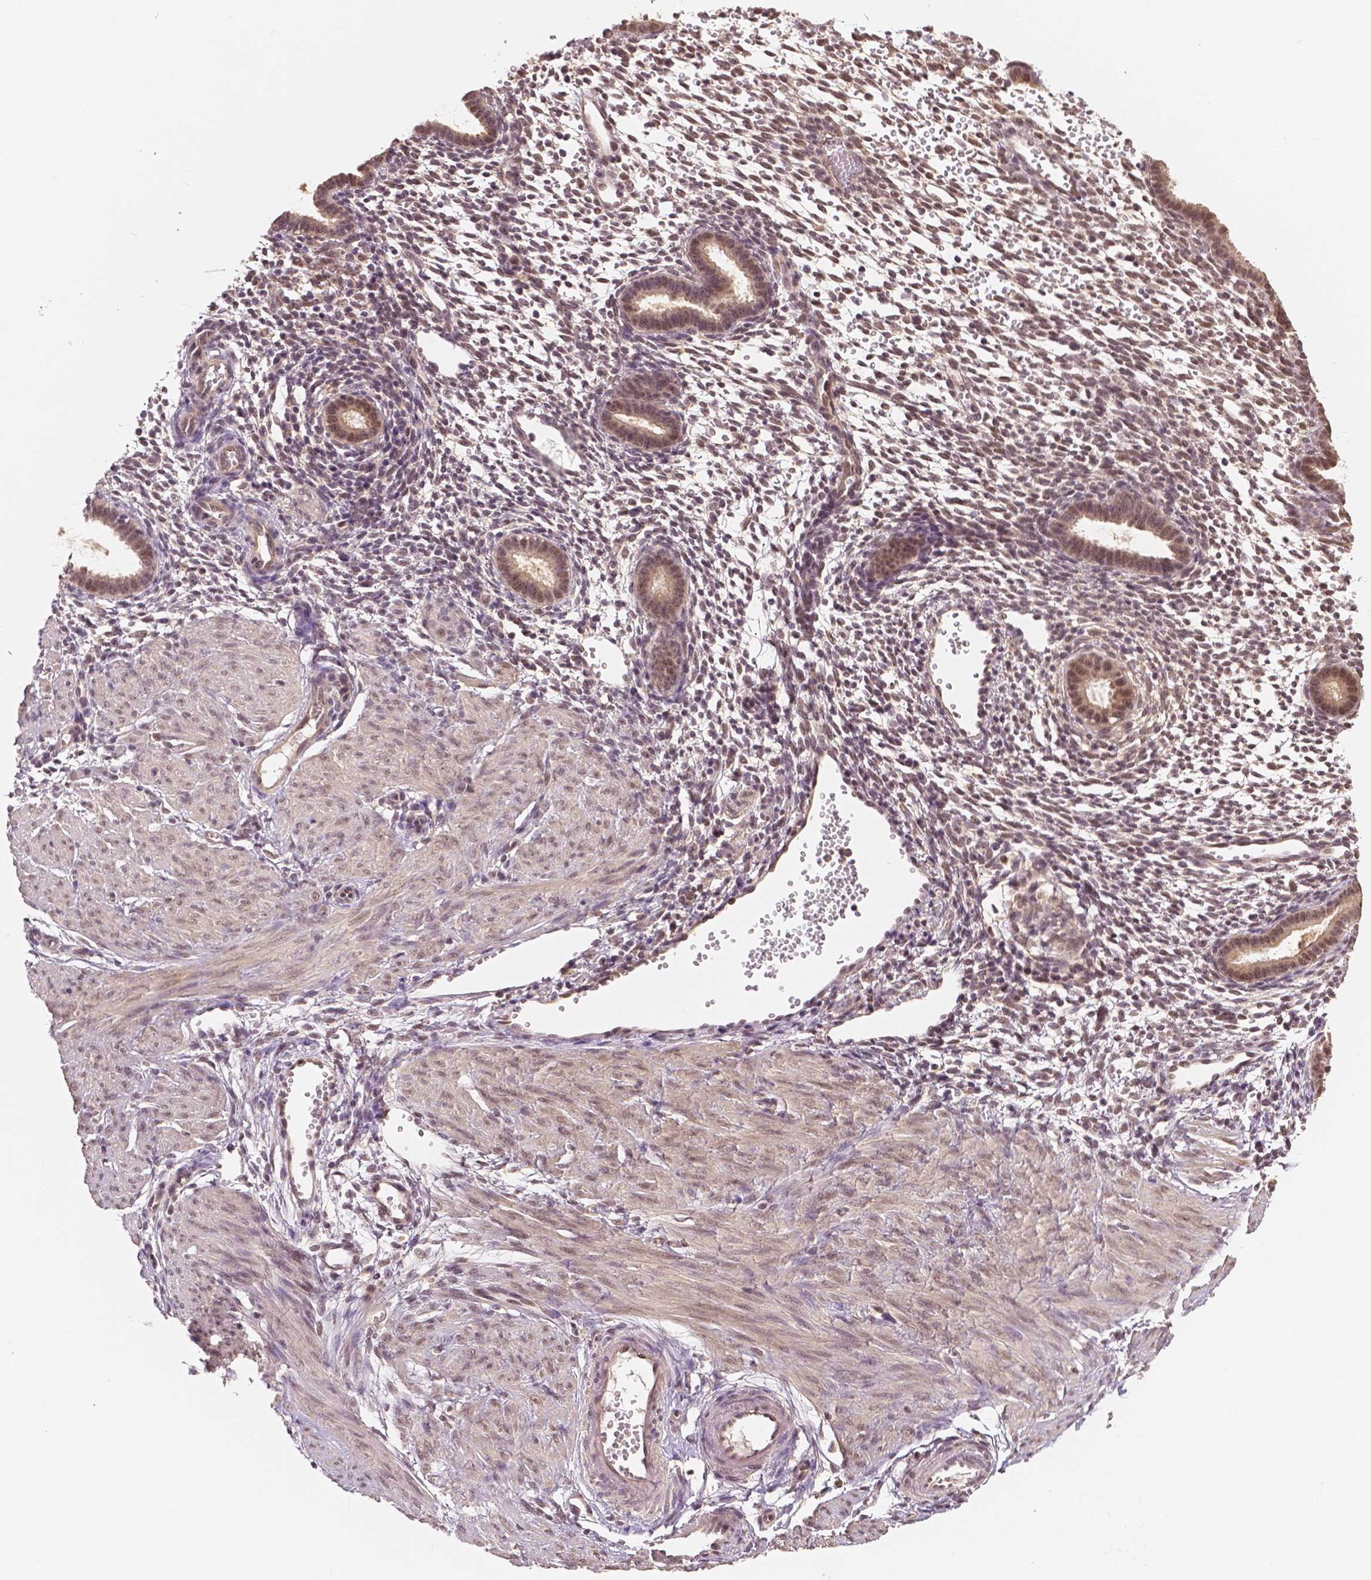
{"staining": {"intensity": "moderate", "quantity": "<25%", "location": "cytoplasmic/membranous,nuclear"}, "tissue": "endometrium", "cell_type": "Cells in endometrial stroma", "image_type": "normal", "snomed": [{"axis": "morphology", "description": "Normal tissue, NOS"}, {"axis": "topography", "description": "Endometrium"}], "caption": "DAB (3,3'-diaminobenzidine) immunohistochemical staining of unremarkable human endometrium shows moderate cytoplasmic/membranous,nuclear protein staining in approximately <25% of cells in endometrial stroma.", "gene": "MAP1LC3B", "patient": {"sex": "female", "age": 36}}